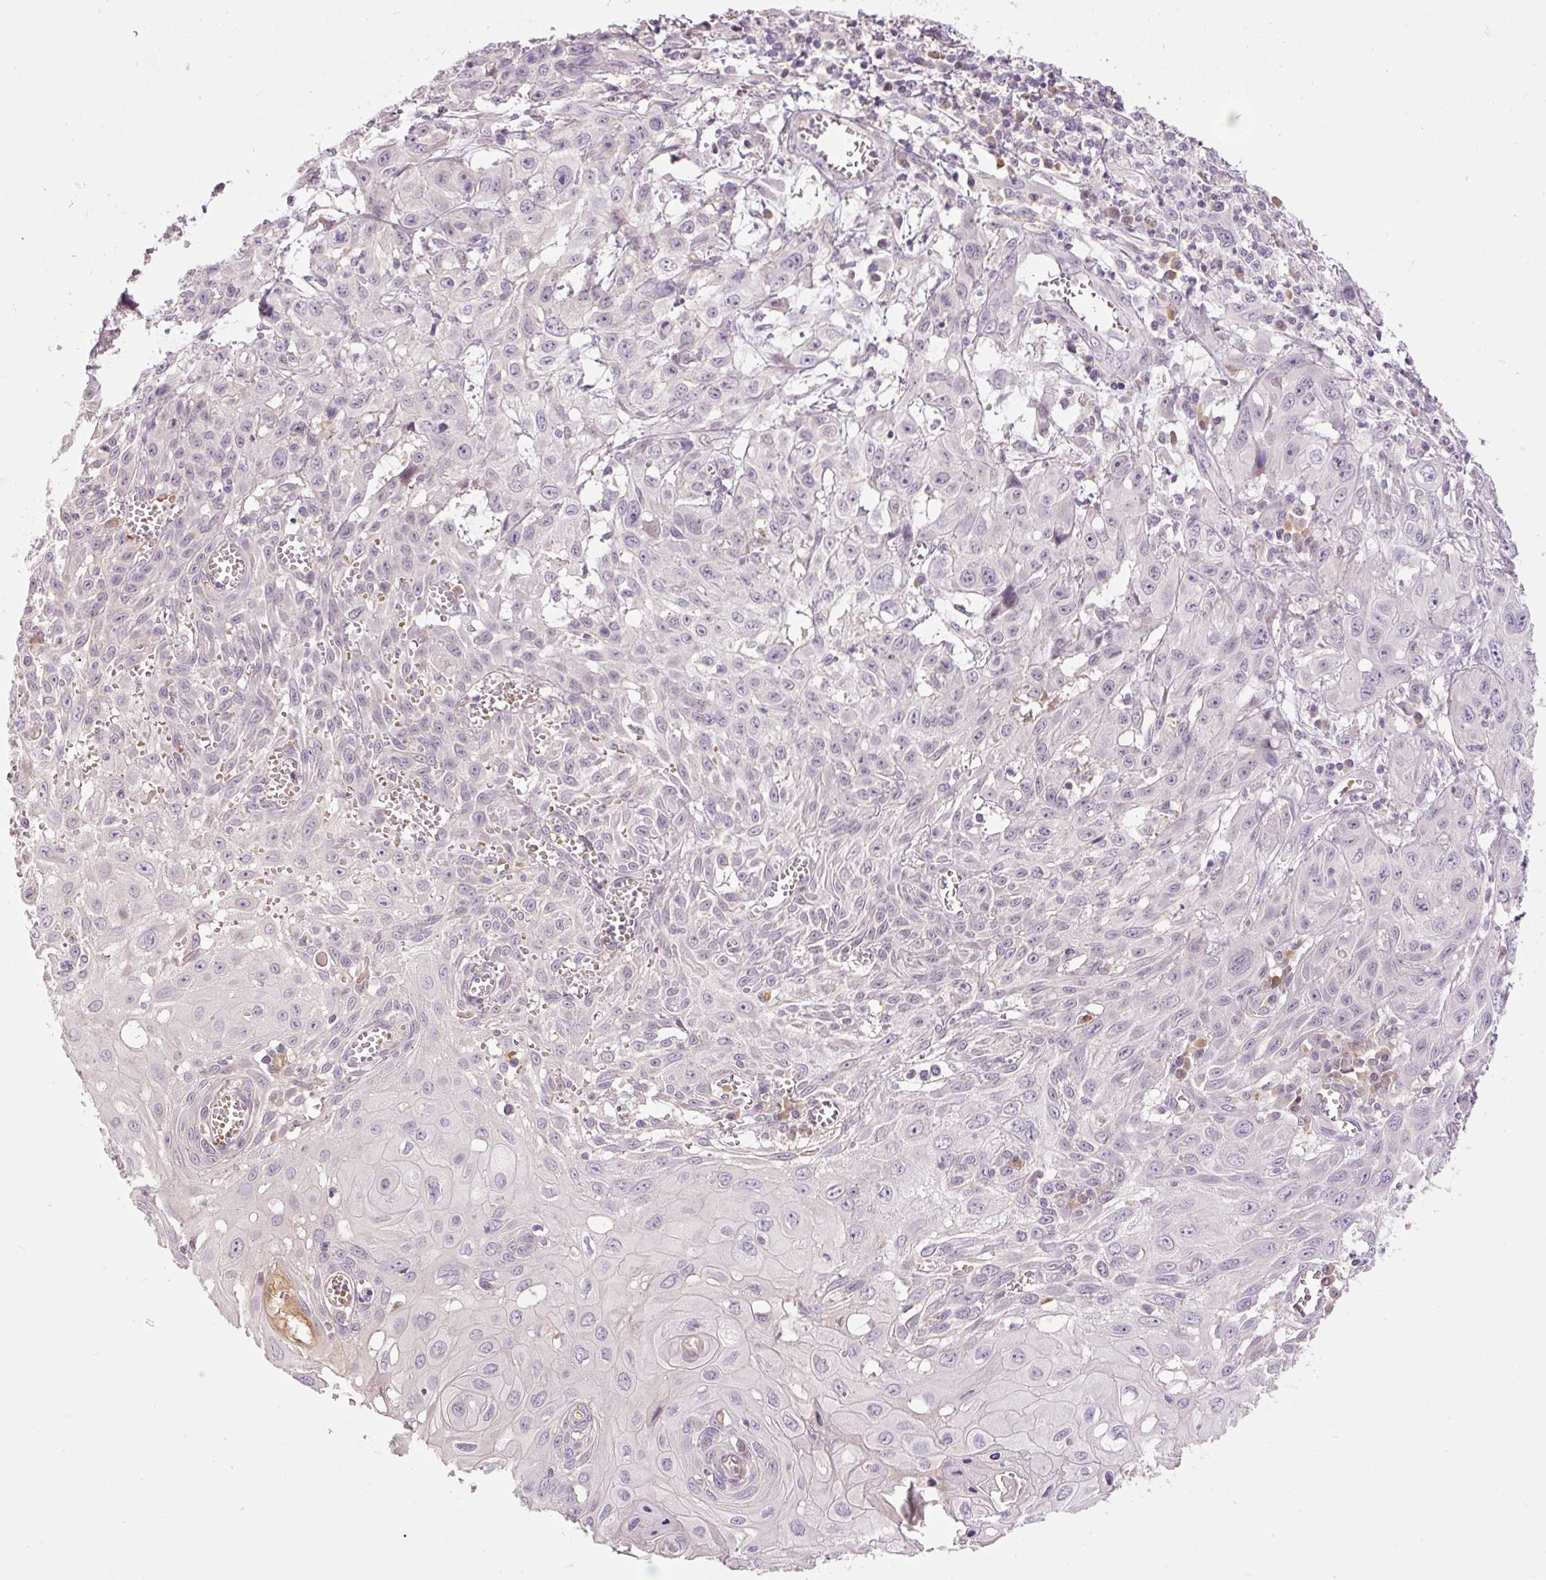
{"staining": {"intensity": "negative", "quantity": "none", "location": "none"}, "tissue": "skin cancer", "cell_type": "Tumor cells", "image_type": "cancer", "snomed": [{"axis": "morphology", "description": "Squamous cell carcinoma, NOS"}, {"axis": "topography", "description": "Skin"}, {"axis": "topography", "description": "Vulva"}], "caption": "The micrograph demonstrates no staining of tumor cells in skin cancer.", "gene": "CMTM8", "patient": {"sex": "female", "age": 71}}